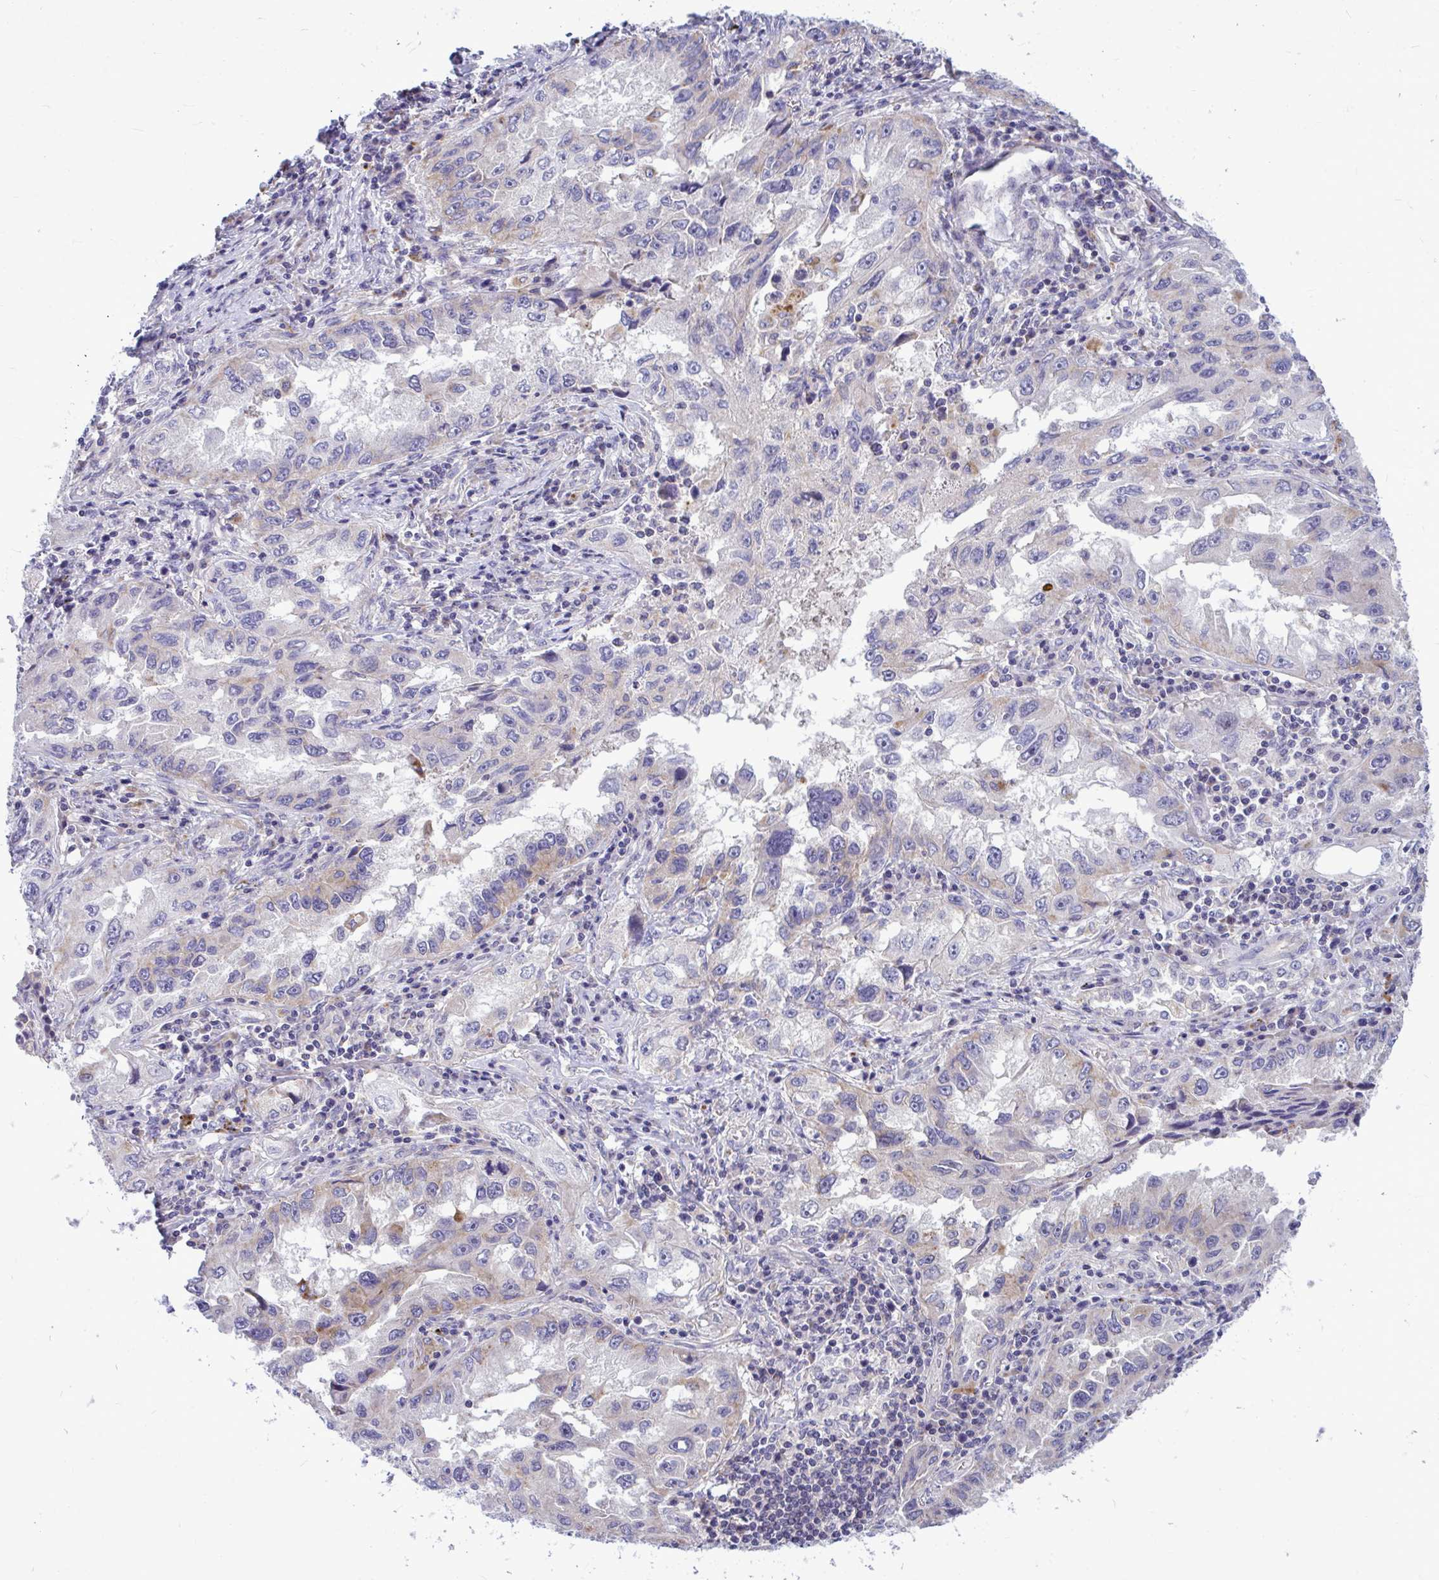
{"staining": {"intensity": "negative", "quantity": "none", "location": "none"}, "tissue": "lung cancer", "cell_type": "Tumor cells", "image_type": "cancer", "snomed": [{"axis": "morphology", "description": "Adenocarcinoma, NOS"}, {"axis": "topography", "description": "Lung"}], "caption": "Tumor cells show no significant protein staining in lung cancer (adenocarcinoma).", "gene": "ZSCAN25", "patient": {"sex": "female", "age": 73}}